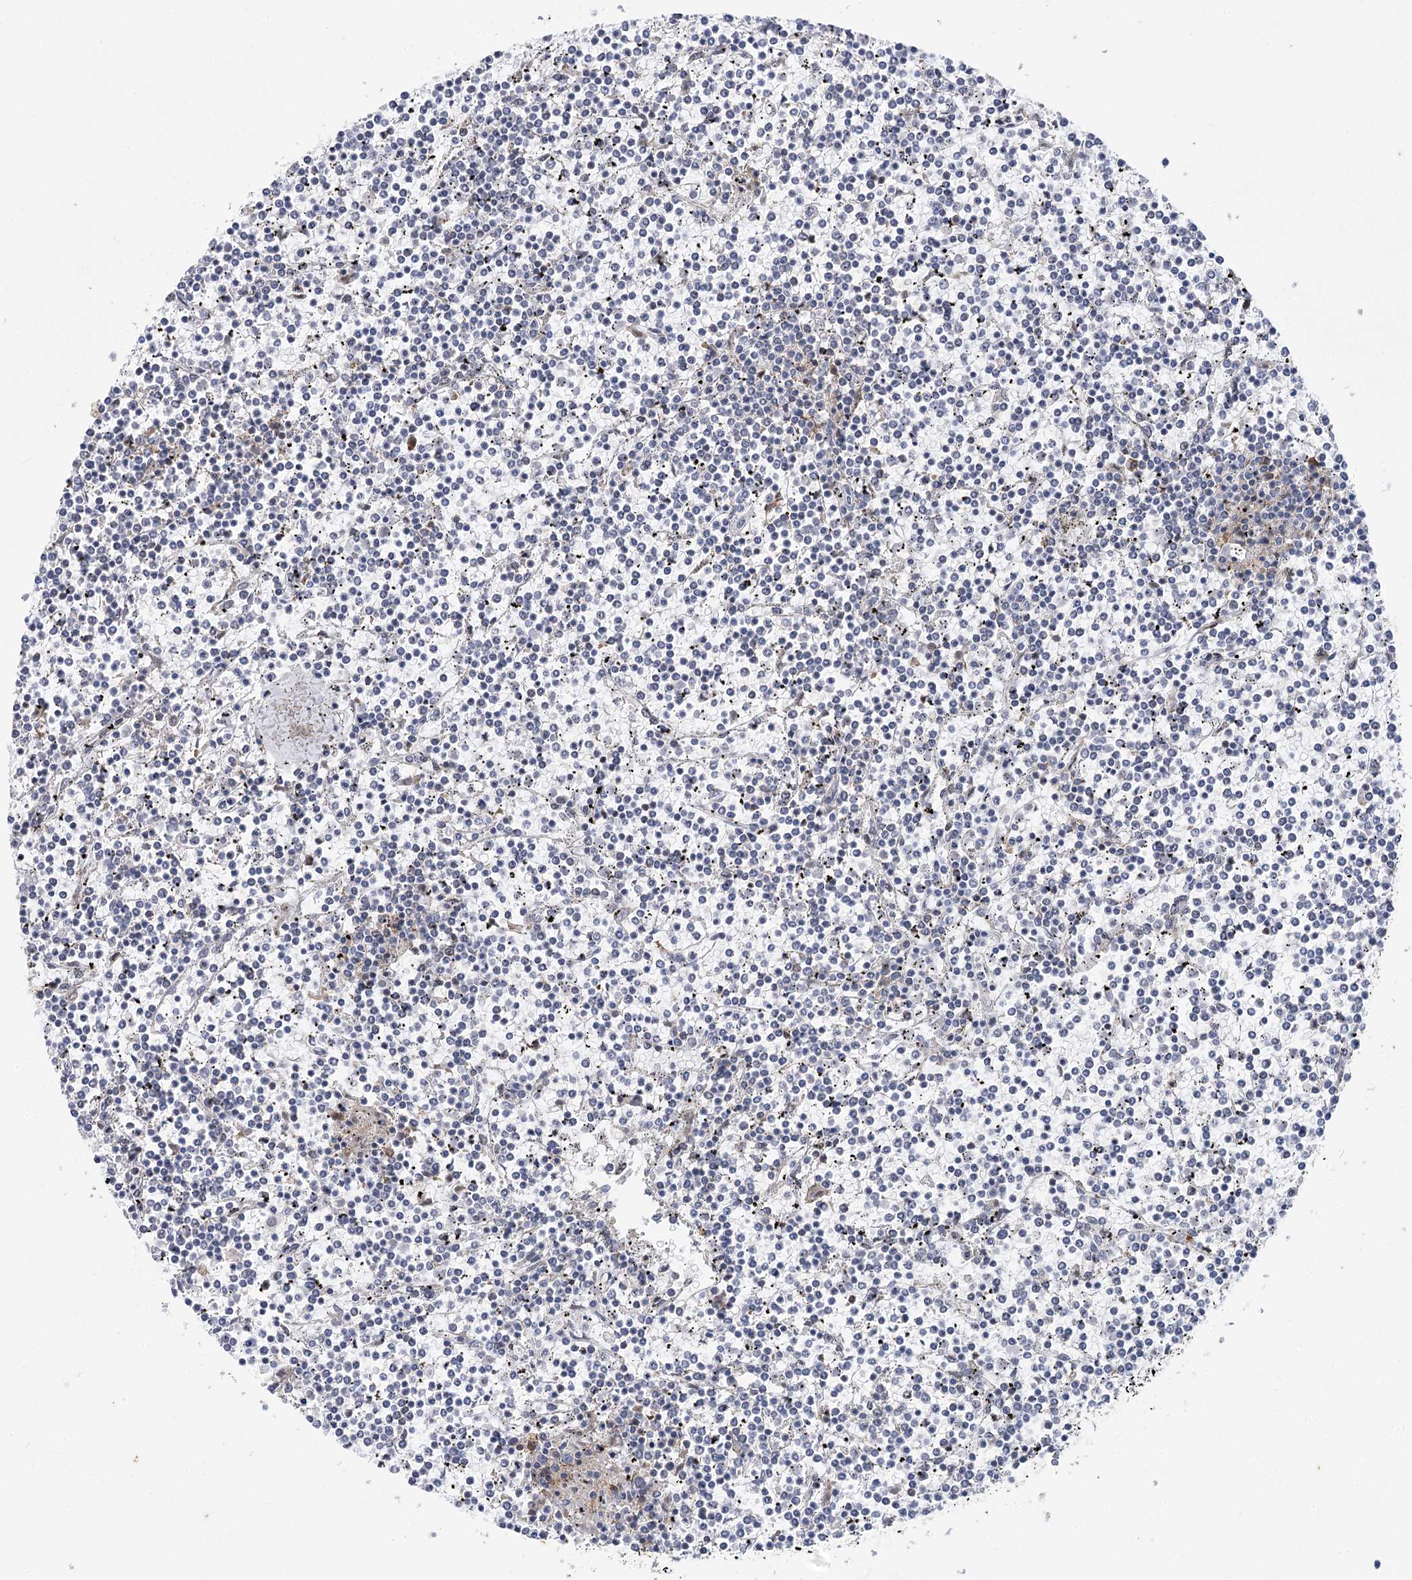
{"staining": {"intensity": "negative", "quantity": "none", "location": "none"}, "tissue": "lymphoma", "cell_type": "Tumor cells", "image_type": "cancer", "snomed": [{"axis": "morphology", "description": "Malignant lymphoma, non-Hodgkin's type, Low grade"}, {"axis": "topography", "description": "Spleen"}], "caption": "The photomicrograph reveals no staining of tumor cells in lymphoma.", "gene": "AGXT2", "patient": {"sex": "female", "age": 19}}